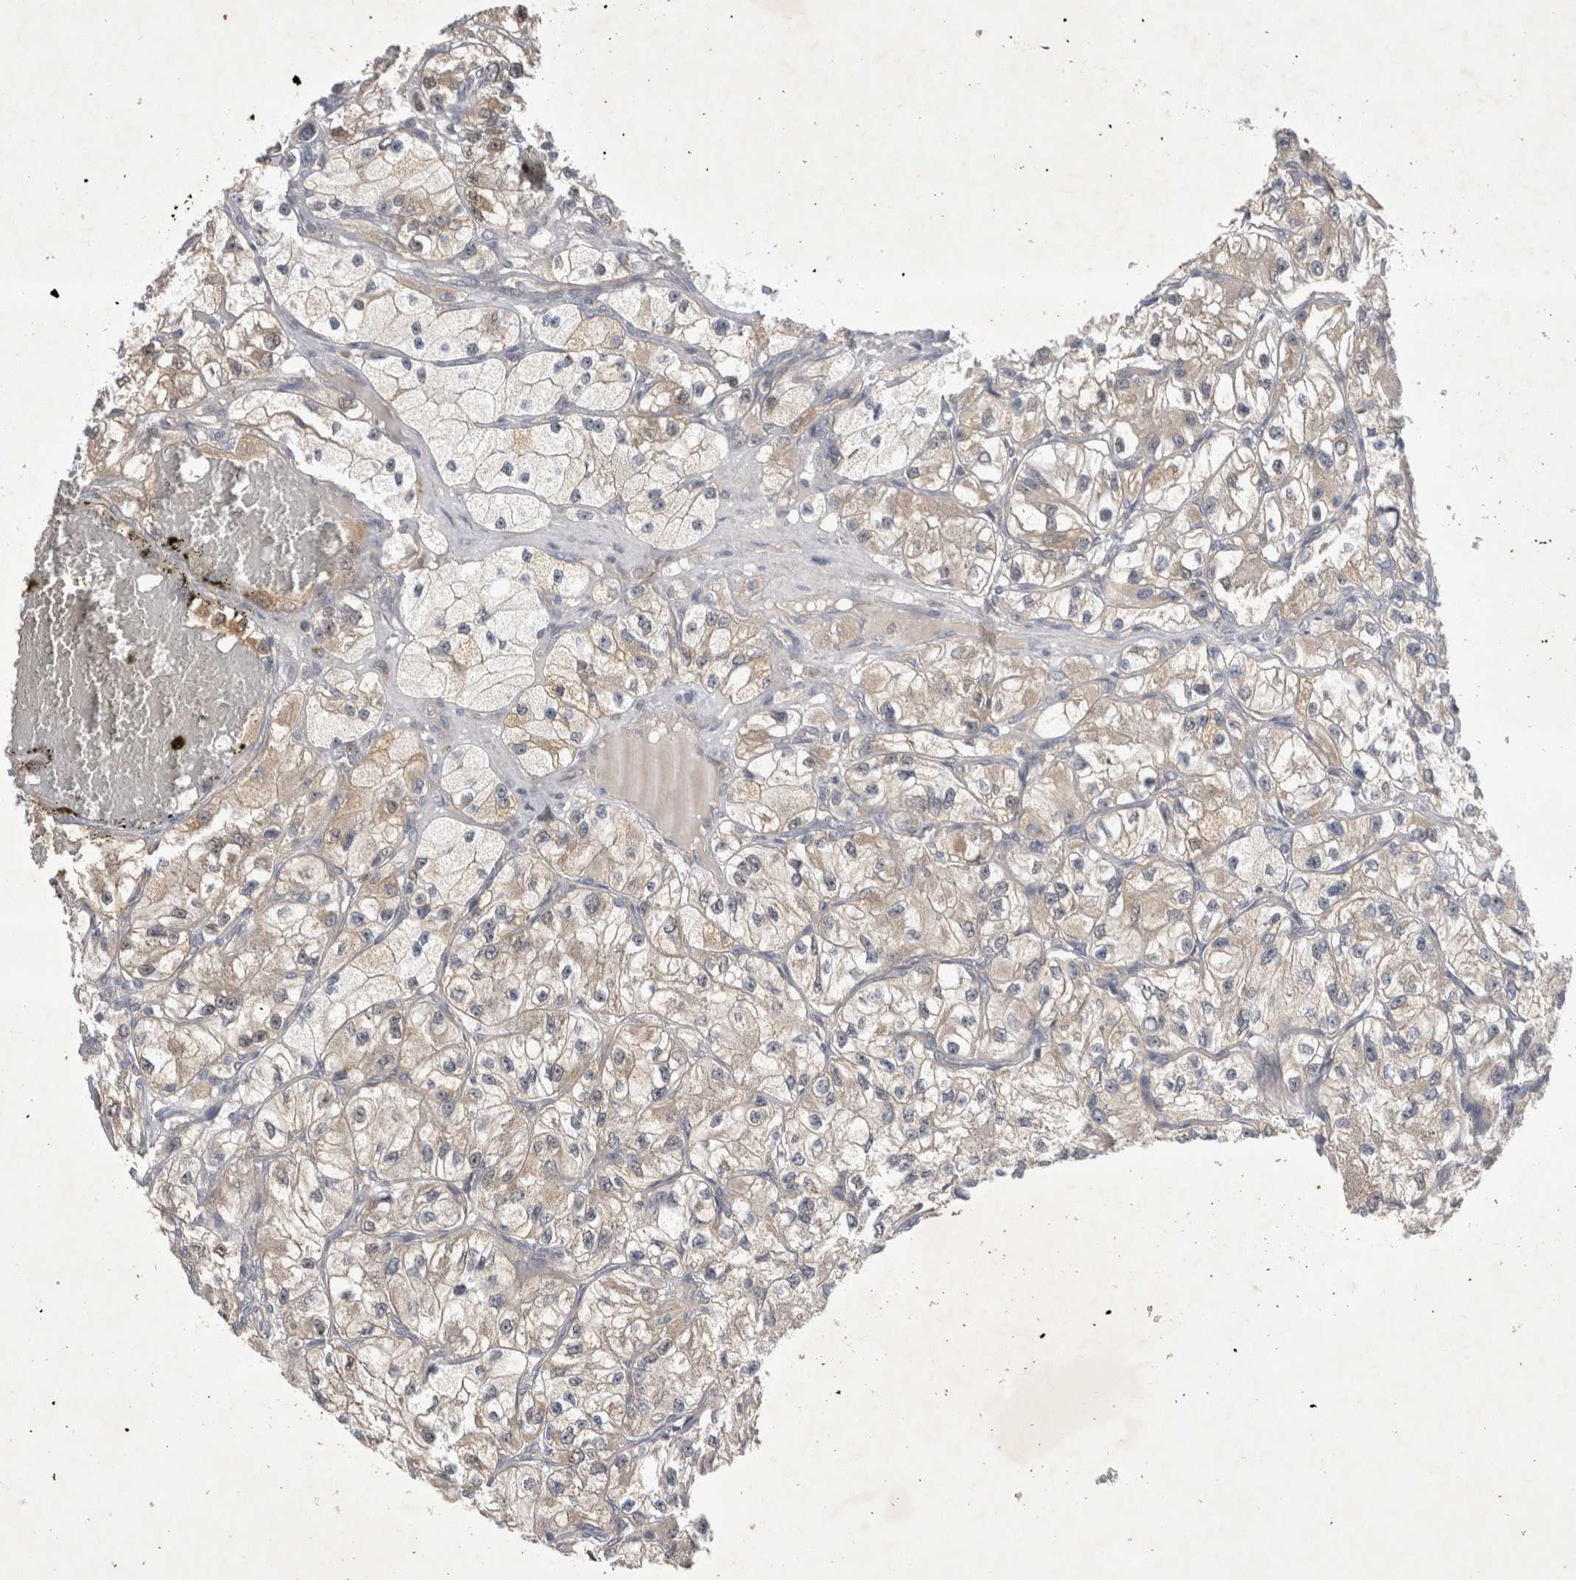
{"staining": {"intensity": "weak", "quantity": ">75%", "location": "cytoplasmic/membranous"}, "tissue": "renal cancer", "cell_type": "Tumor cells", "image_type": "cancer", "snomed": [{"axis": "morphology", "description": "Adenocarcinoma, NOS"}, {"axis": "topography", "description": "Kidney"}], "caption": "Renal adenocarcinoma tissue displays weak cytoplasmic/membranous staining in approximately >75% of tumor cells, visualized by immunohistochemistry.", "gene": "SRD5A3", "patient": {"sex": "female", "age": 57}}